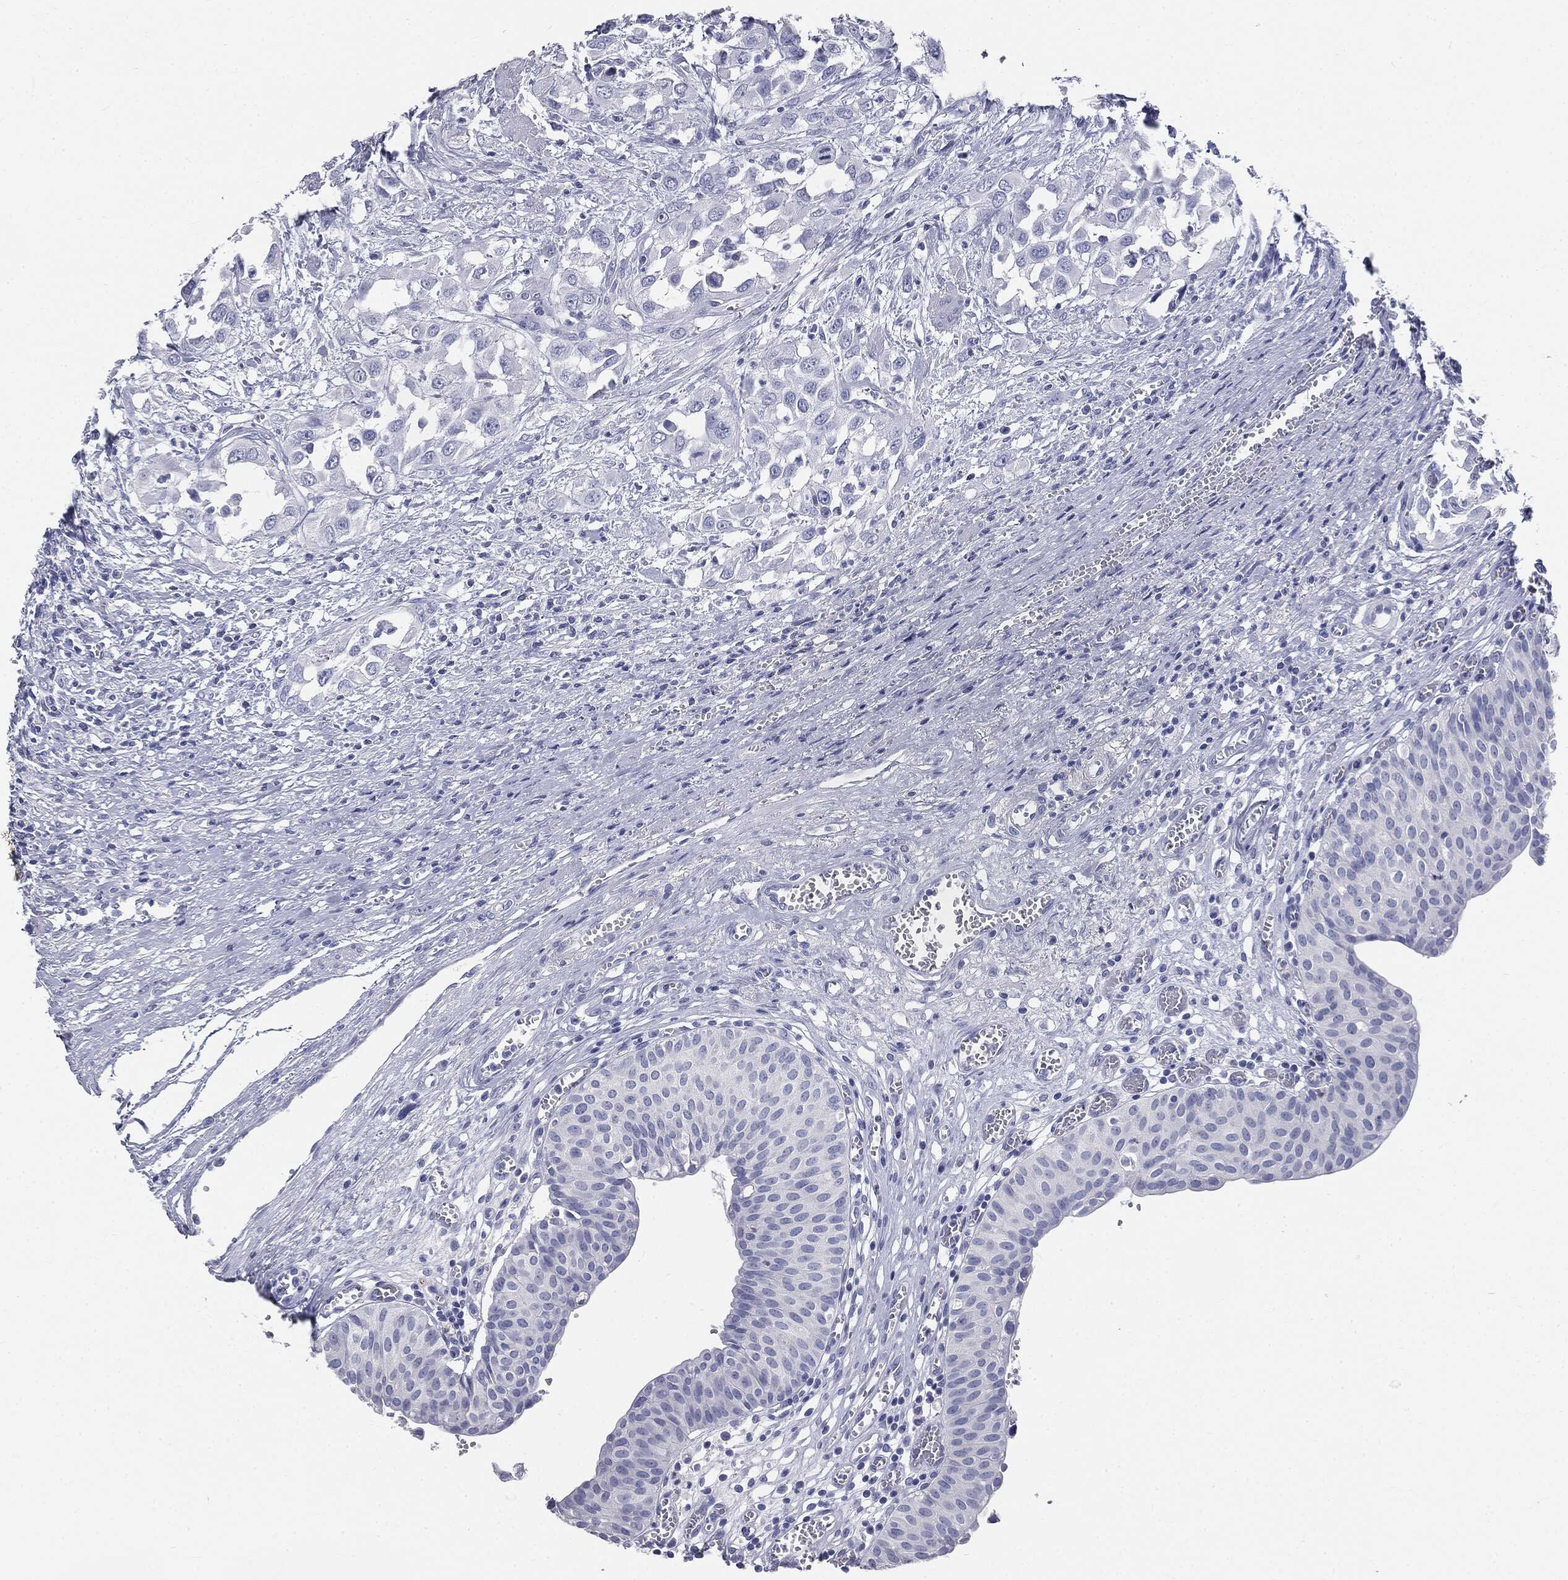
{"staining": {"intensity": "negative", "quantity": "none", "location": "none"}, "tissue": "urinary bladder", "cell_type": "Urothelial cells", "image_type": "normal", "snomed": [{"axis": "morphology", "description": "Normal tissue, NOS"}, {"axis": "morphology", "description": "Urothelial carcinoma, NOS"}, {"axis": "morphology", "description": "Urothelial carcinoma, High grade"}, {"axis": "topography", "description": "Urinary bladder"}], "caption": "An immunohistochemistry (IHC) micrograph of unremarkable urinary bladder is shown. There is no staining in urothelial cells of urinary bladder. The staining is performed using DAB brown chromogen with nuclei counter-stained in using hematoxylin.", "gene": "CUZD1", "patient": {"sex": "male", "age": 57}}